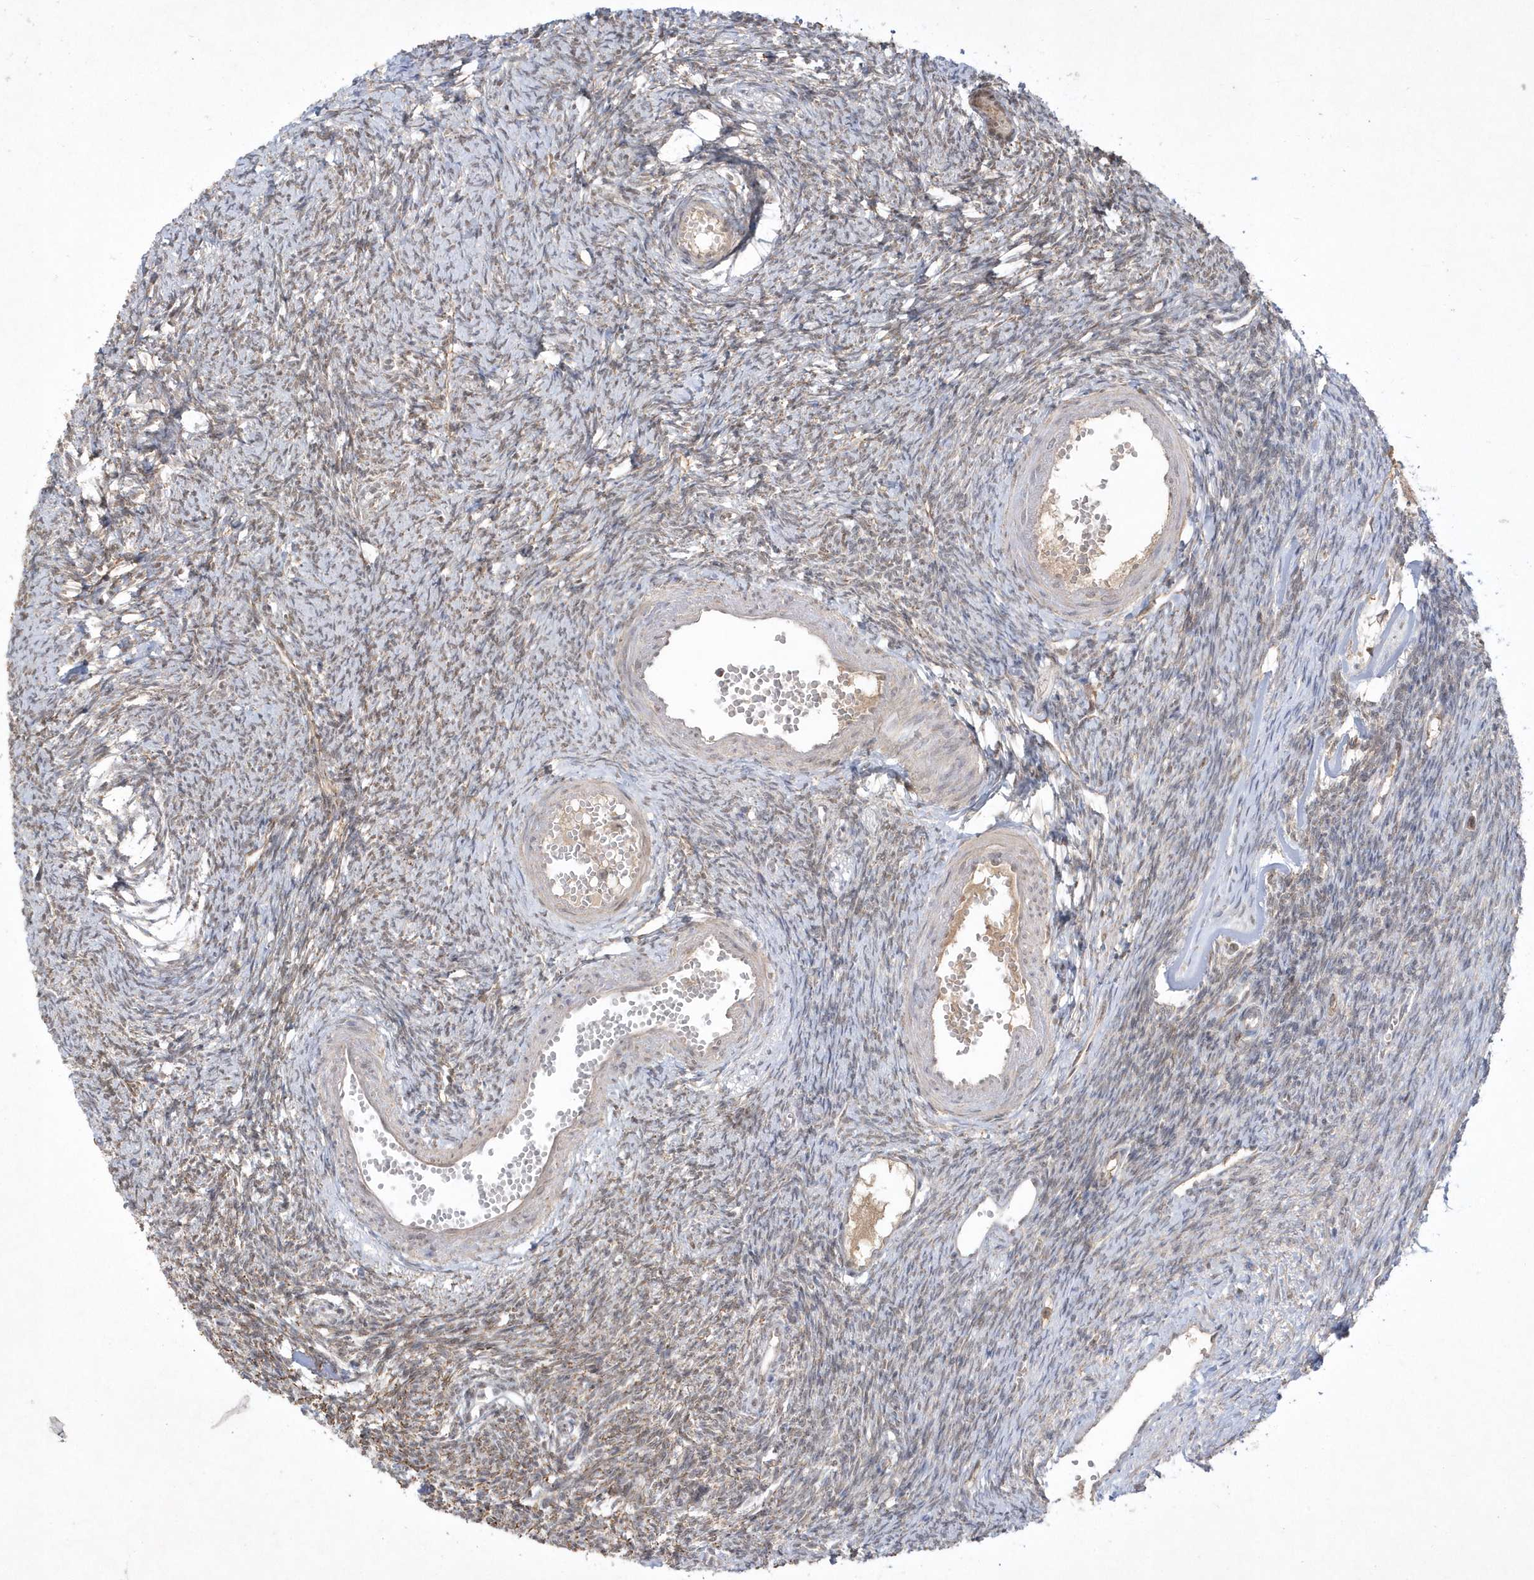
{"staining": {"intensity": "moderate", "quantity": "<25%", "location": "nuclear"}, "tissue": "ovary", "cell_type": "Ovarian stroma cells", "image_type": "normal", "snomed": [{"axis": "morphology", "description": "Normal tissue, NOS"}, {"axis": "morphology", "description": "Cyst, NOS"}, {"axis": "topography", "description": "Ovary"}], "caption": "The immunohistochemical stain shows moderate nuclear positivity in ovarian stroma cells of benign ovary. (DAB (3,3'-diaminobenzidine) = brown stain, brightfield microscopy at high magnification).", "gene": "CPSF3", "patient": {"sex": "female", "age": 33}}